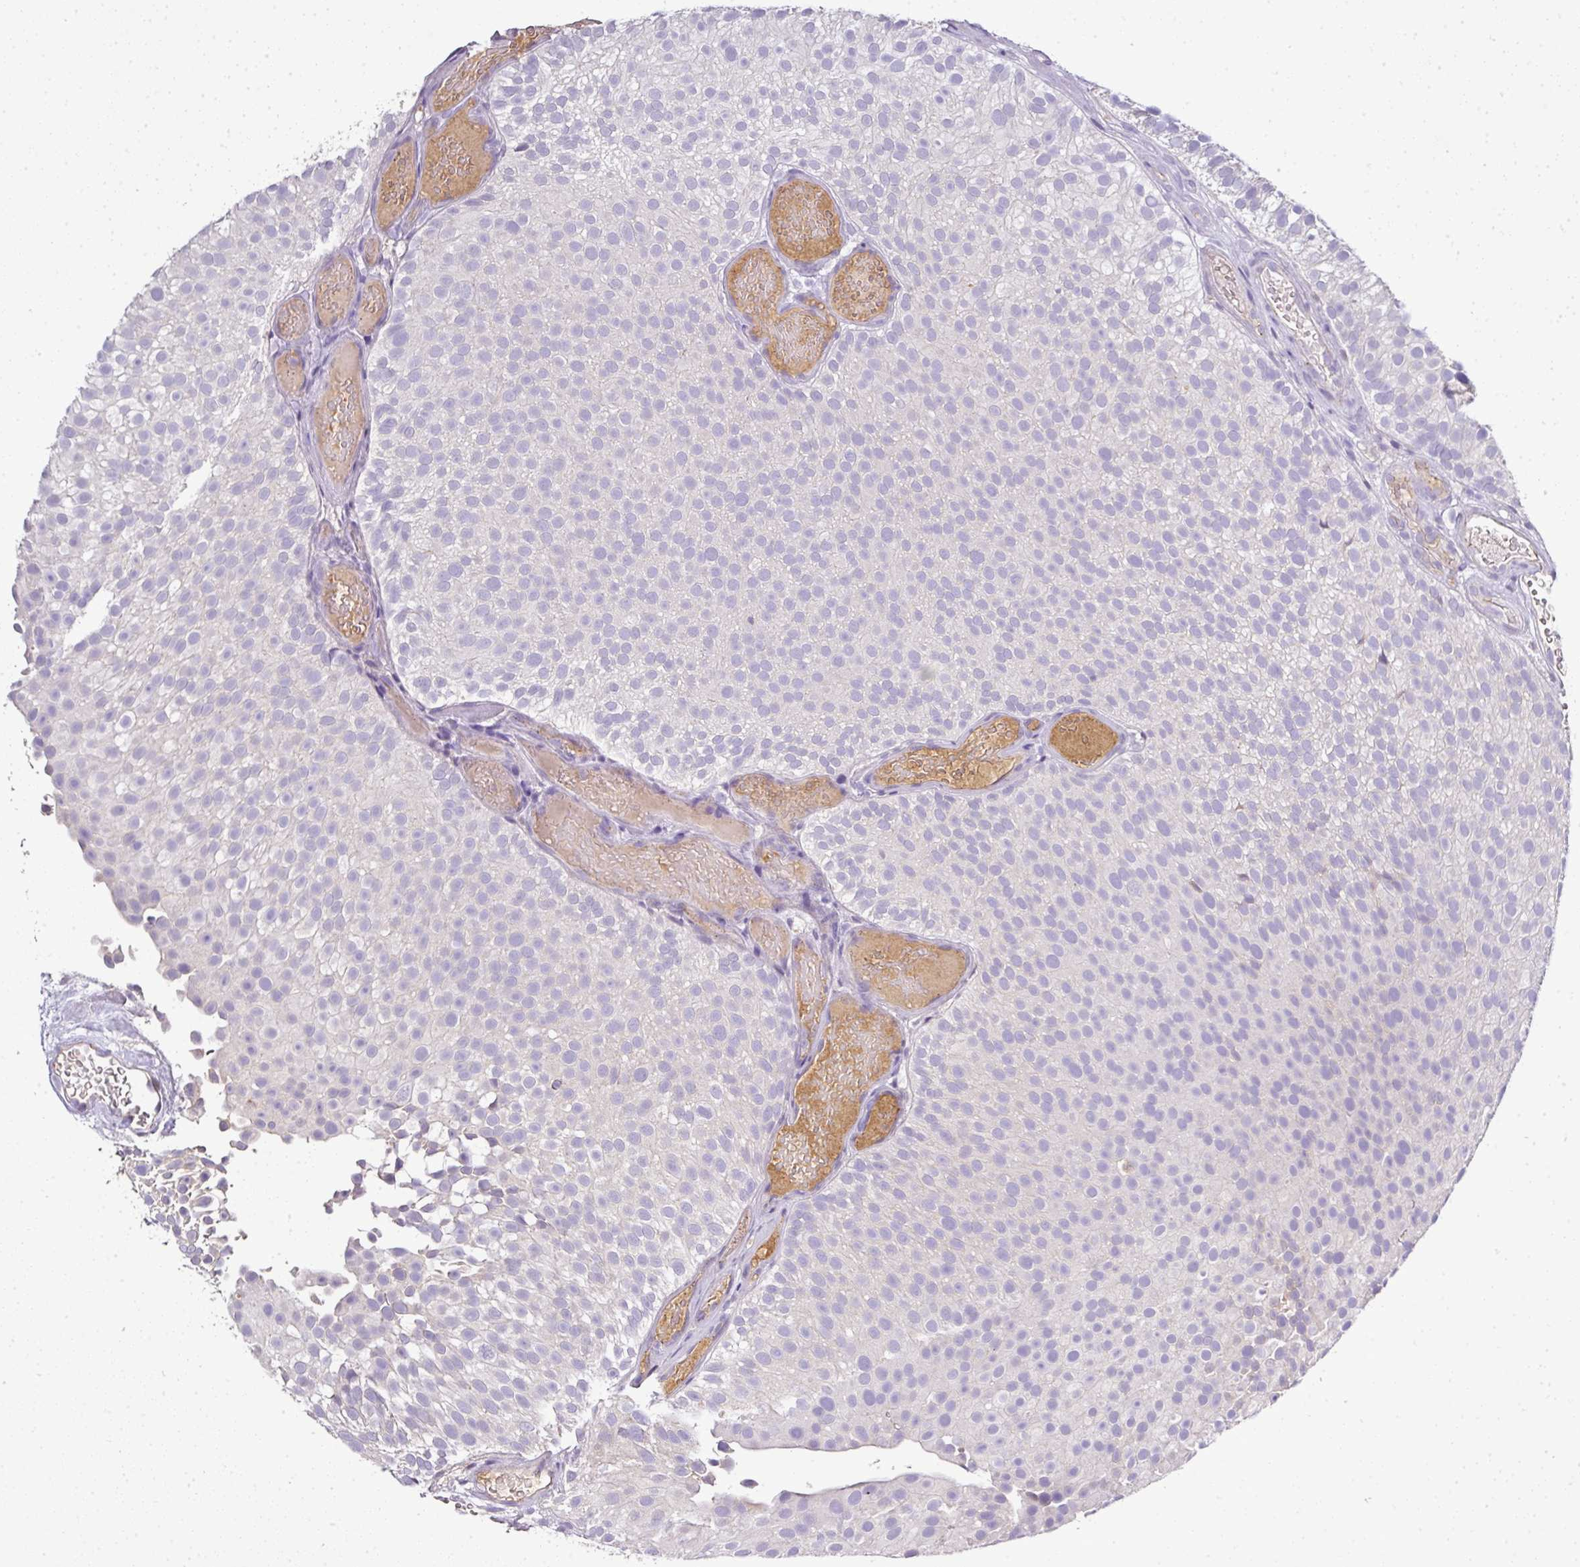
{"staining": {"intensity": "negative", "quantity": "none", "location": "none"}, "tissue": "urothelial cancer", "cell_type": "Tumor cells", "image_type": "cancer", "snomed": [{"axis": "morphology", "description": "Urothelial carcinoma, Low grade"}, {"axis": "topography", "description": "Urinary bladder"}], "caption": "Immunohistochemical staining of human low-grade urothelial carcinoma displays no significant positivity in tumor cells.", "gene": "CAB39L", "patient": {"sex": "male", "age": 78}}